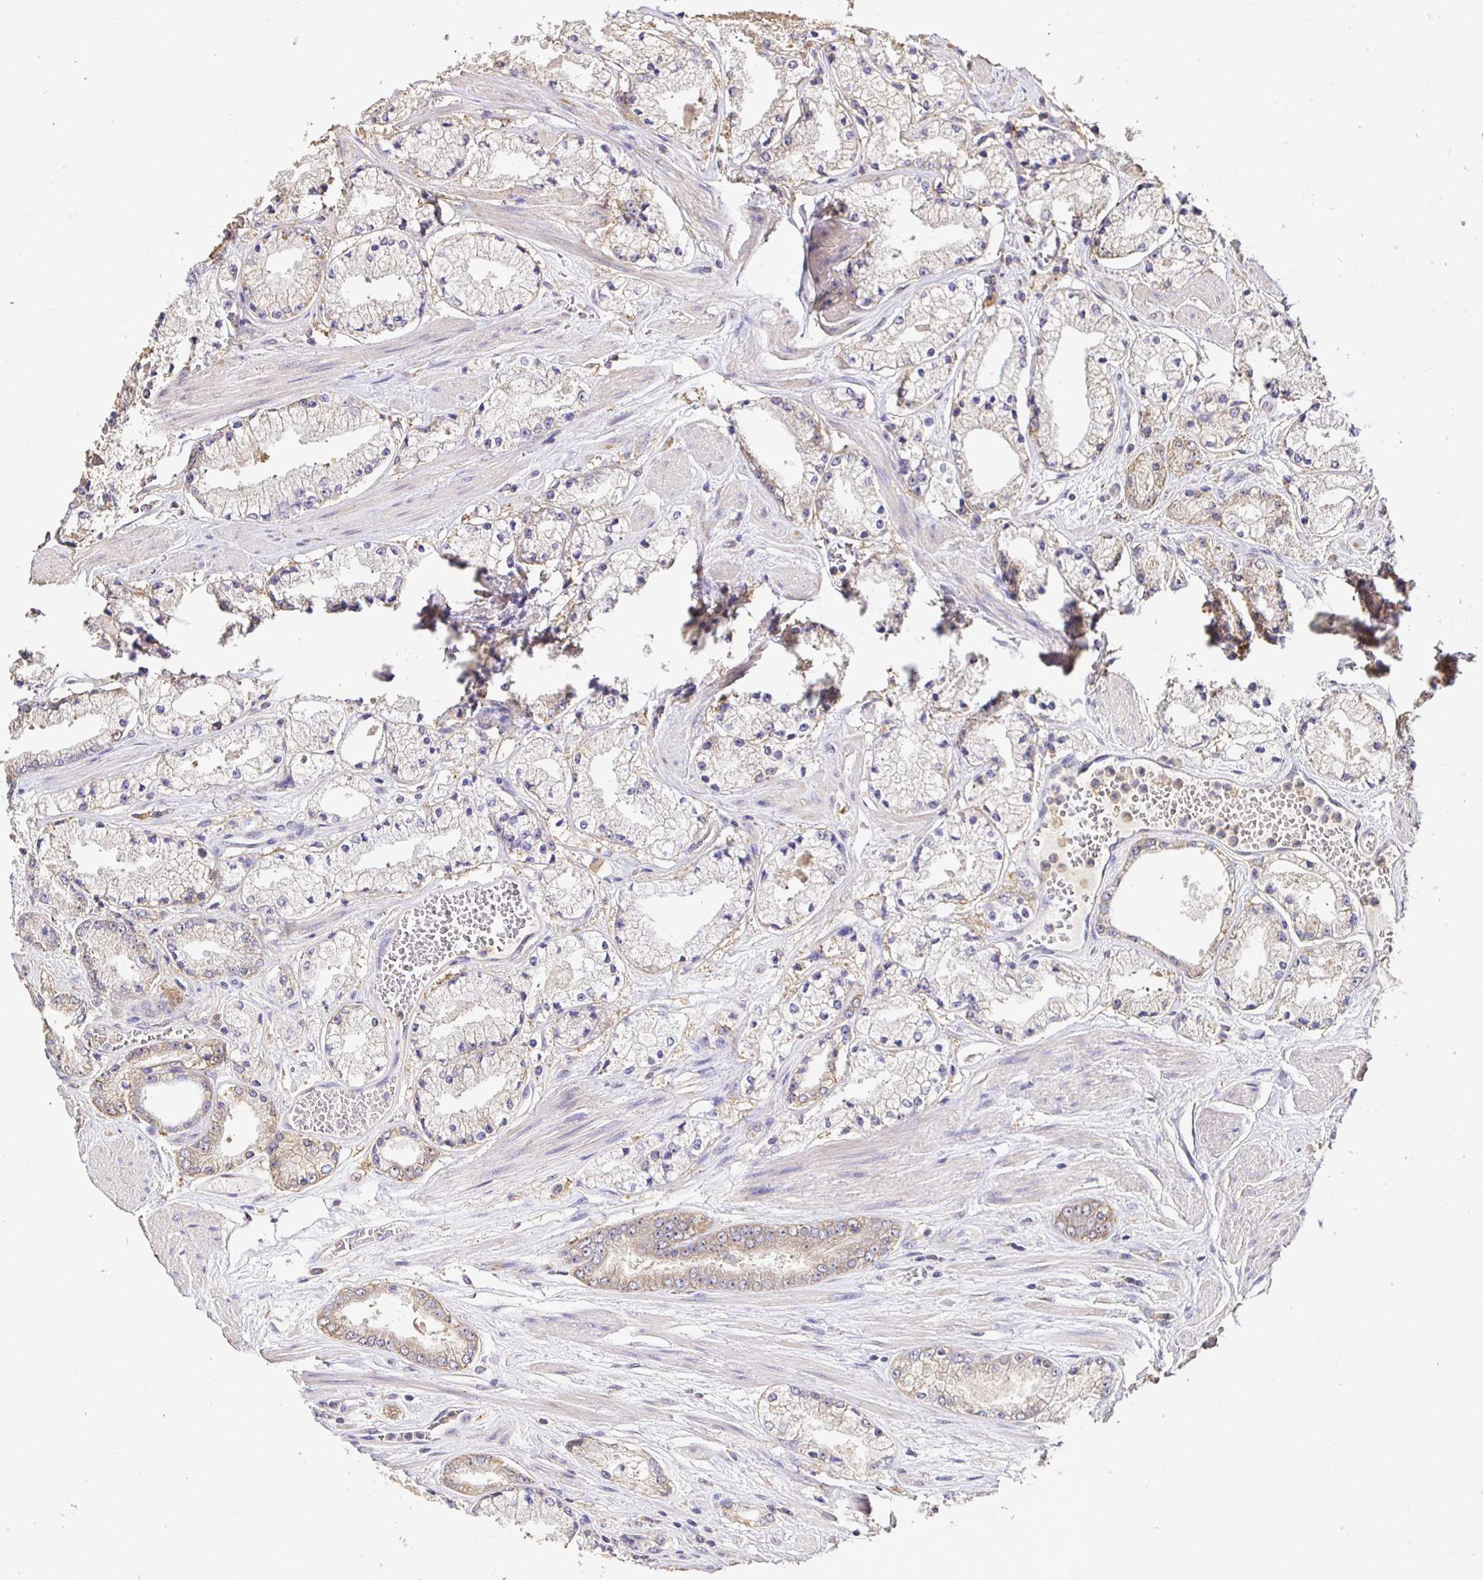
{"staining": {"intensity": "weak", "quantity": "25%-75%", "location": "cytoplasmic/membranous"}, "tissue": "prostate cancer", "cell_type": "Tumor cells", "image_type": "cancer", "snomed": [{"axis": "morphology", "description": "Adenocarcinoma, High grade"}, {"axis": "topography", "description": "Prostate"}], "caption": "Human prostate cancer (high-grade adenocarcinoma) stained with a brown dye demonstrates weak cytoplasmic/membranous positive positivity in approximately 25%-75% of tumor cells.", "gene": "MAPK8IP3", "patient": {"sex": "male", "age": 63}}